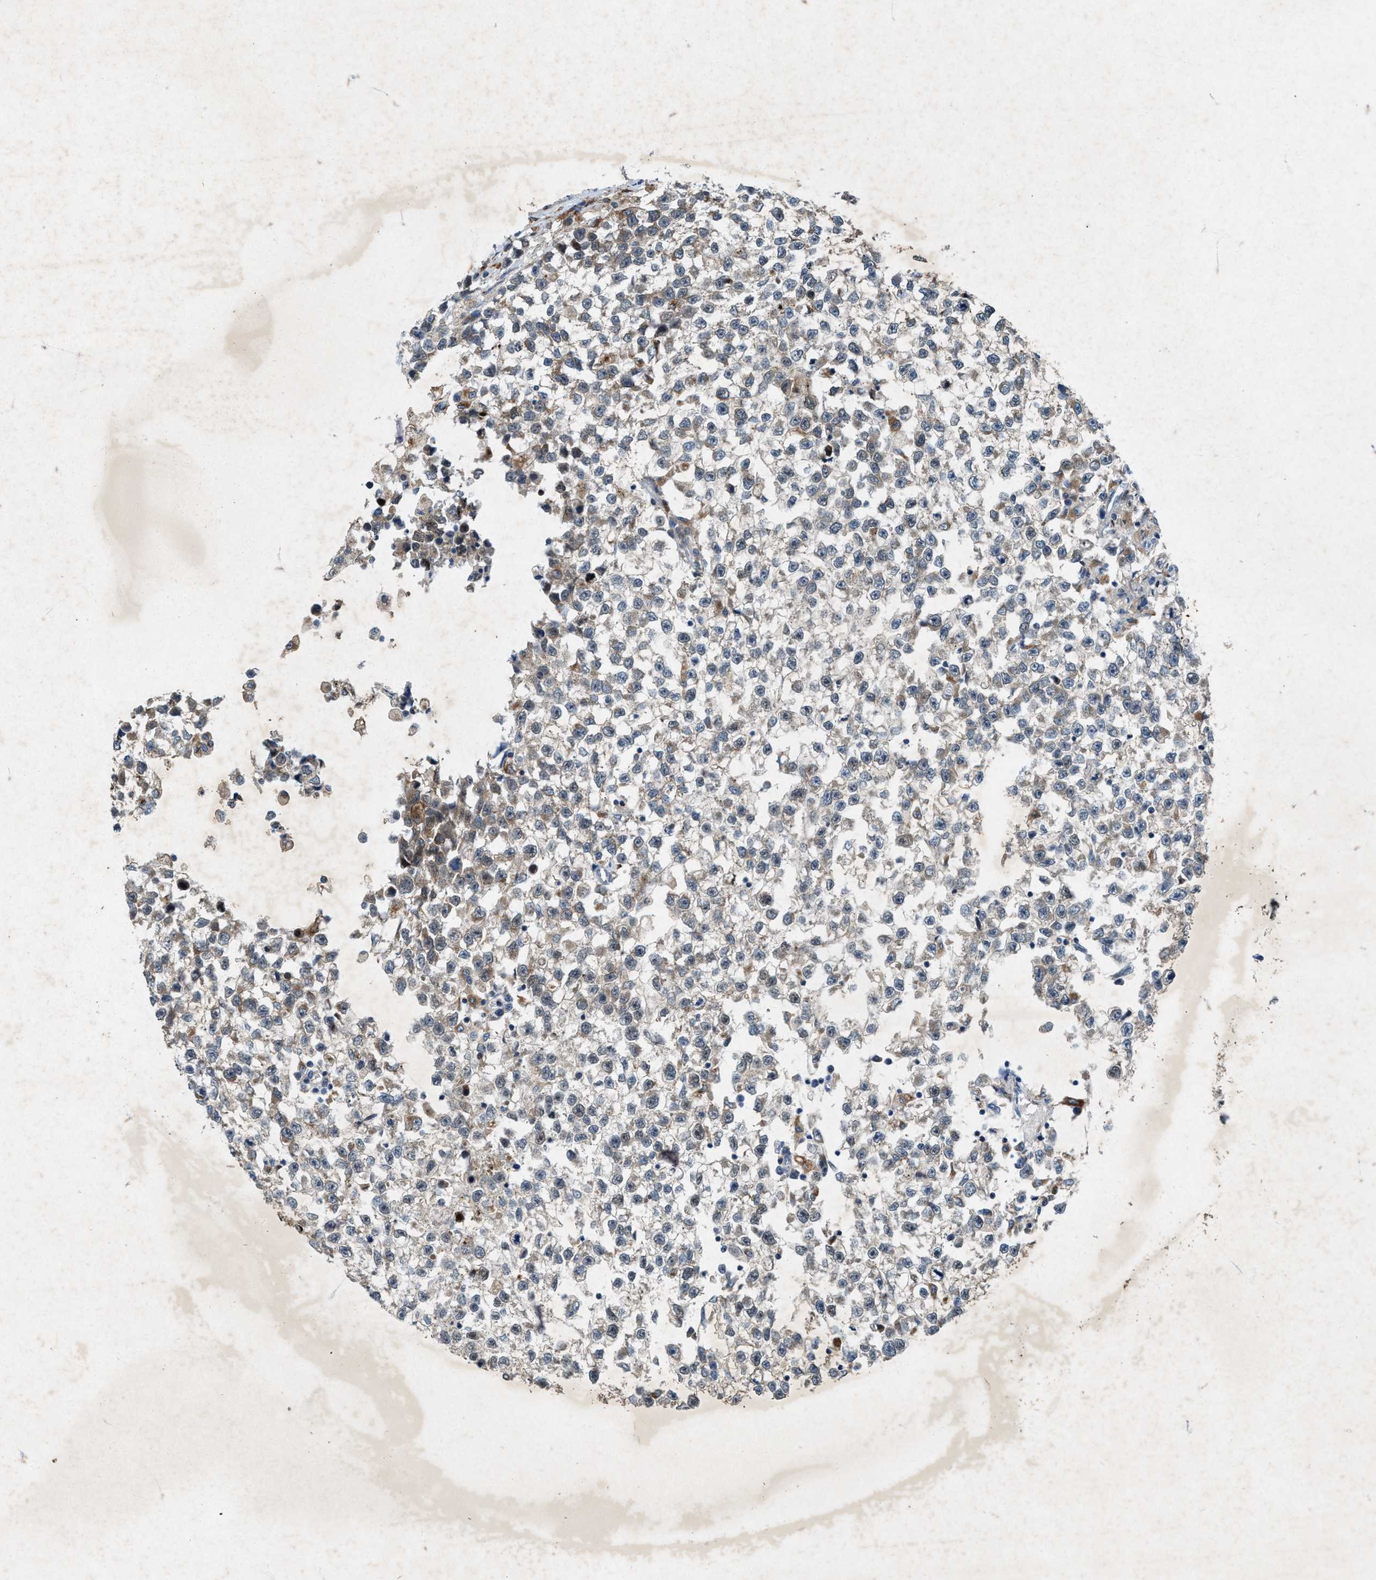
{"staining": {"intensity": "moderate", "quantity": "<25%", "location": "cytoplasmic/membranous"}, "tissue": "testis cancer", "cell_type": "Tumor cells", "image_type": "cancer", "snomed": [{"axis": "morphology", "description": "Seminoma, NOS"}, {"axis": "morphology", "description": "Carcinoma, Embryonal, NOS"}, {"axis": "topography", "description": "Testis"}], "caption": "Seminoma (testis) was stained to show a protein in brown. There is low levels of moderate cytoplasmic/membranous positivity in approximately <25% of tumor cells.", "gene": "URGCP", "patient": {"sex": "male", "age": 51}}